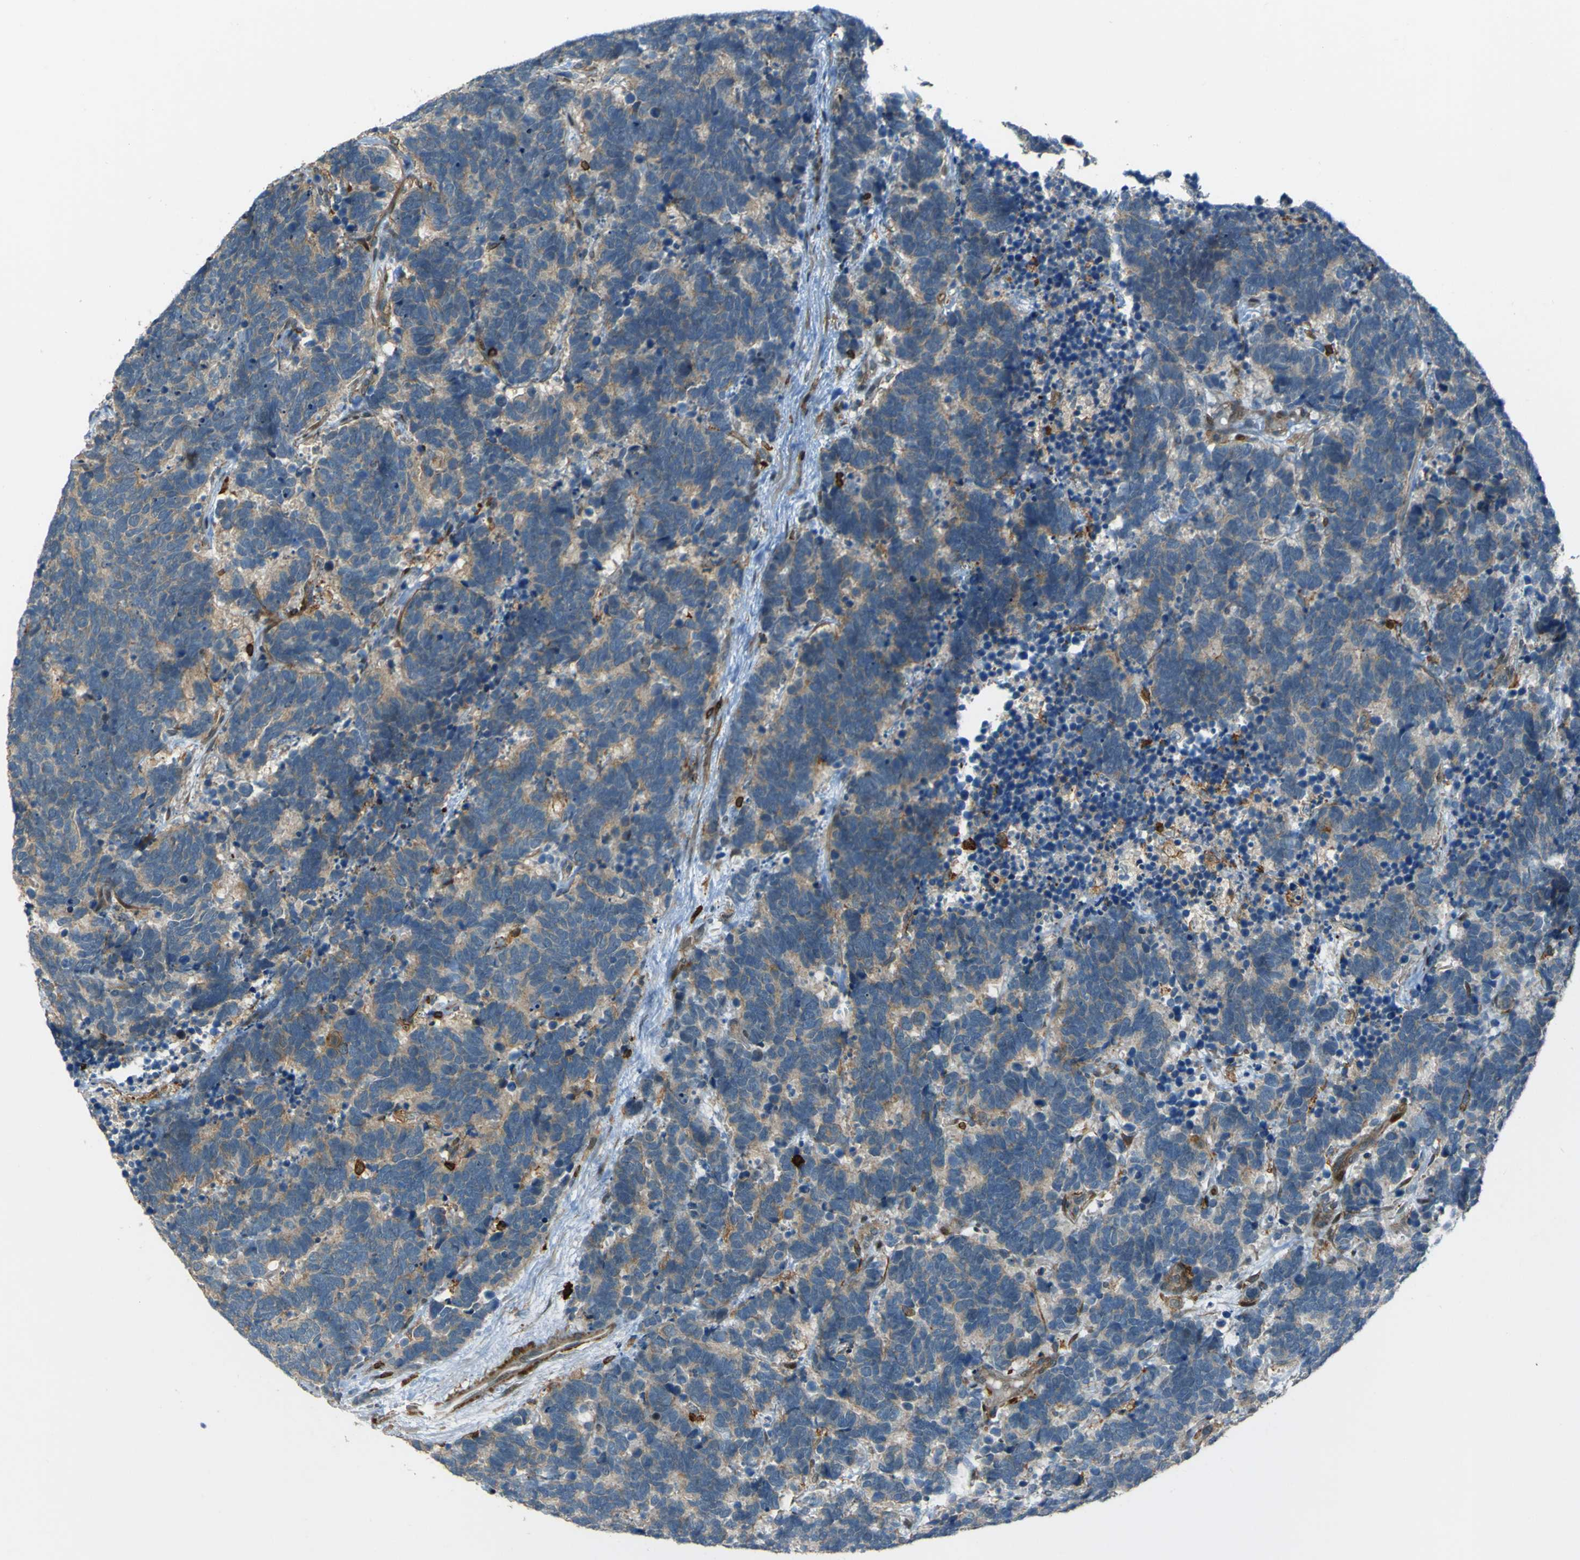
{"staining": {"intensity": "weak", "quantity": "<25%", "location": "cytoplasmic/membranous"}, "tissue": "carcinoid", "cell_type": "Tumor cells", "image_type": "cancer", "snomed": [{"axis": "morphology", "description": "Carcinoma, NOS"}, {"axis": "morphology", "description": "Carcinoid, malignant, NOS"}, {"axis": "topography", "description": "Urinary bladder"}], "caption": "The IHC micrograph has no significant expression in tumor cells of carcinoma tissue.", "gene": "PCDHB5", "patient": {"sex": "male", "age": 57}}